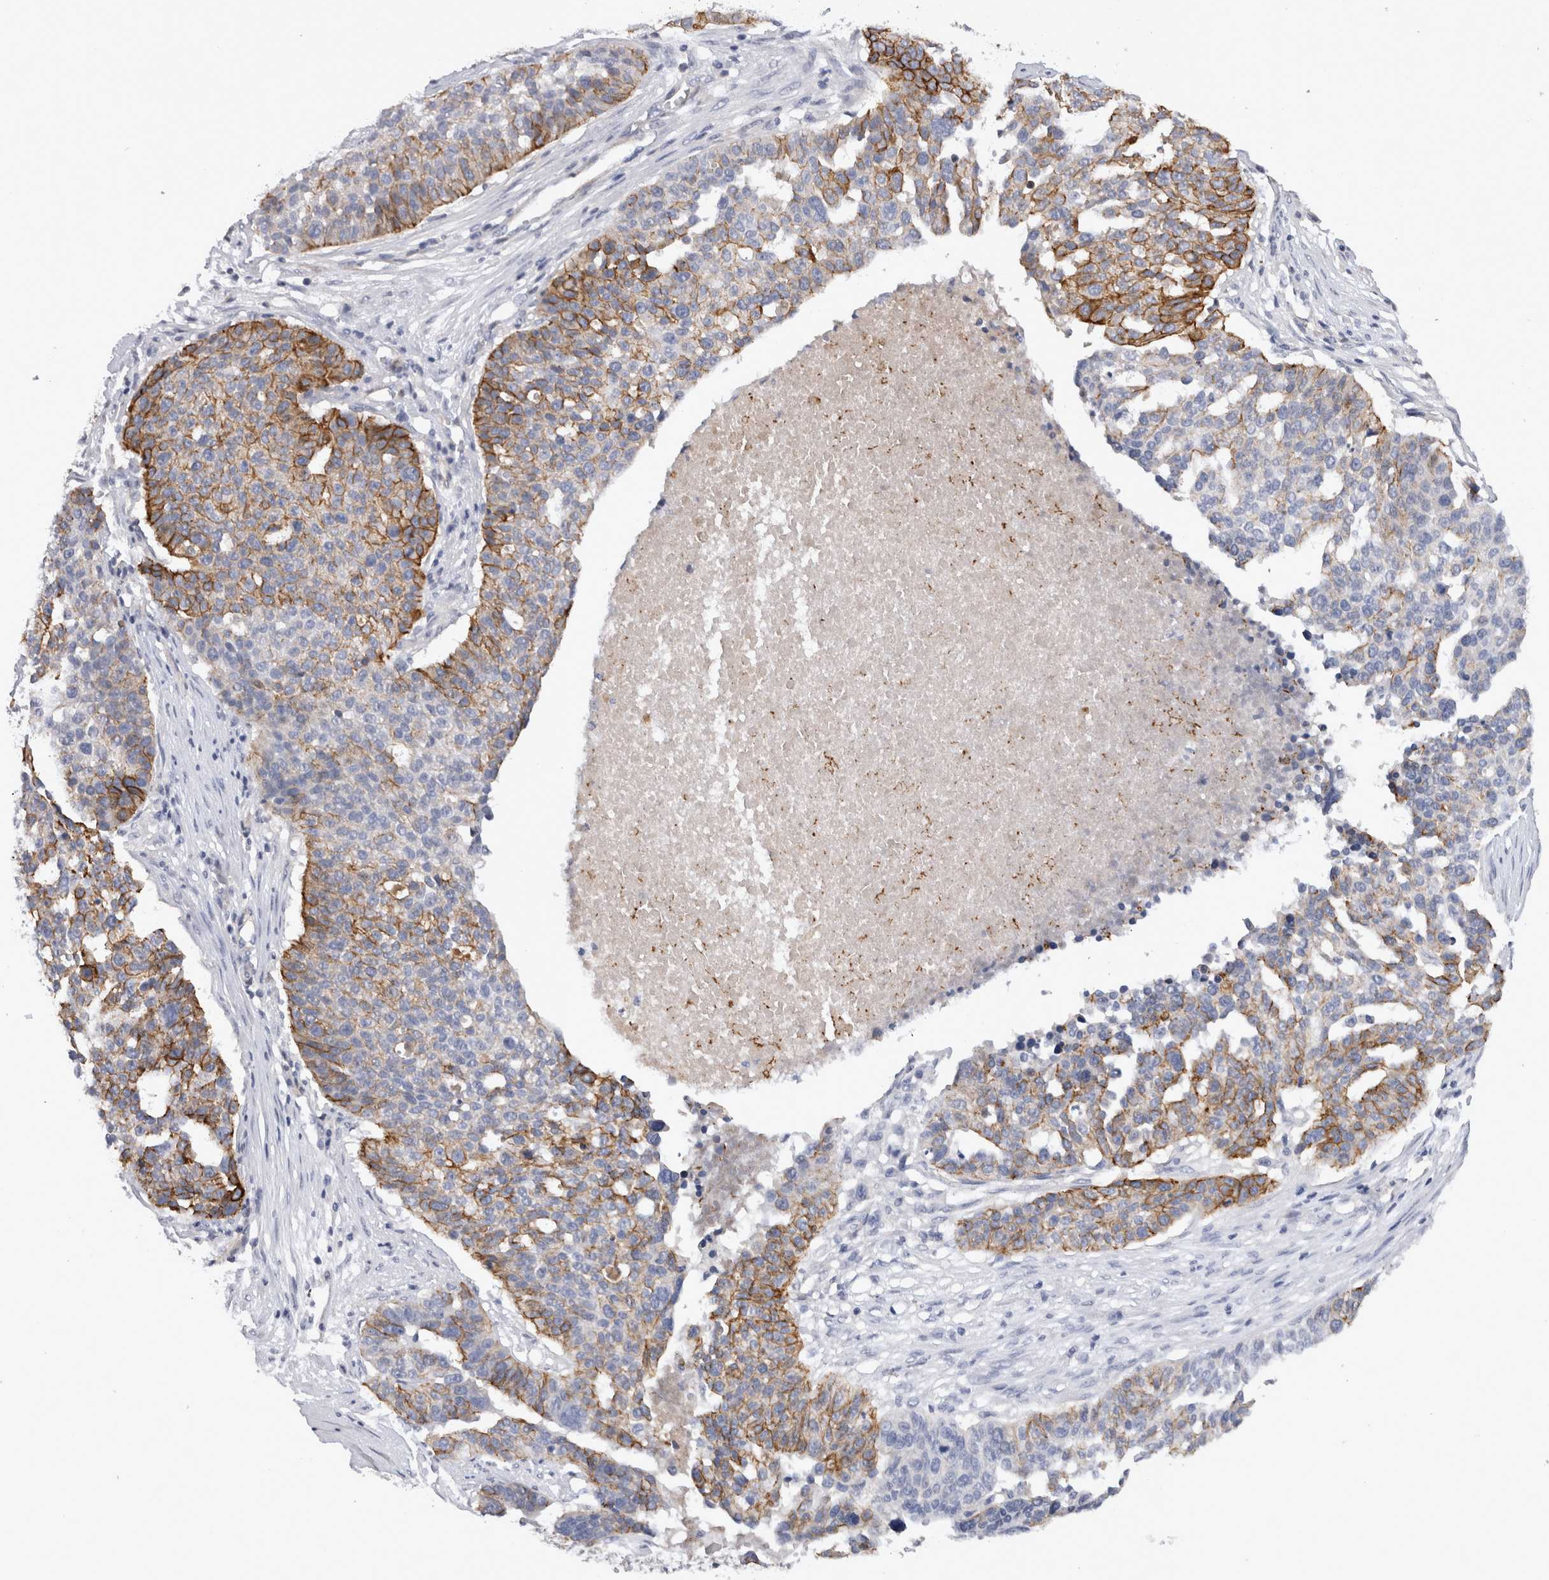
{"staining": {"intensity": "moderate", "quantity": "25%-75%", "location": "cytoplasmic/membranous"}, "tissue": "ovarian cancer", "cell_type": "Tumor cells", "image_type": "cancer", "snomed": [{"axis": "morphology", "description": "Cystadenocarcinoma, serous, NOS"}, {"axis": "topography", "description": "Ovary"}], "caption": "Moderate cytoplasmic/membranous protein staining is present in about 25%-75% of tumor cells in ovarian cancer.", "gene": "CDH6", "patient": {"sex": "female", "age": 59}}